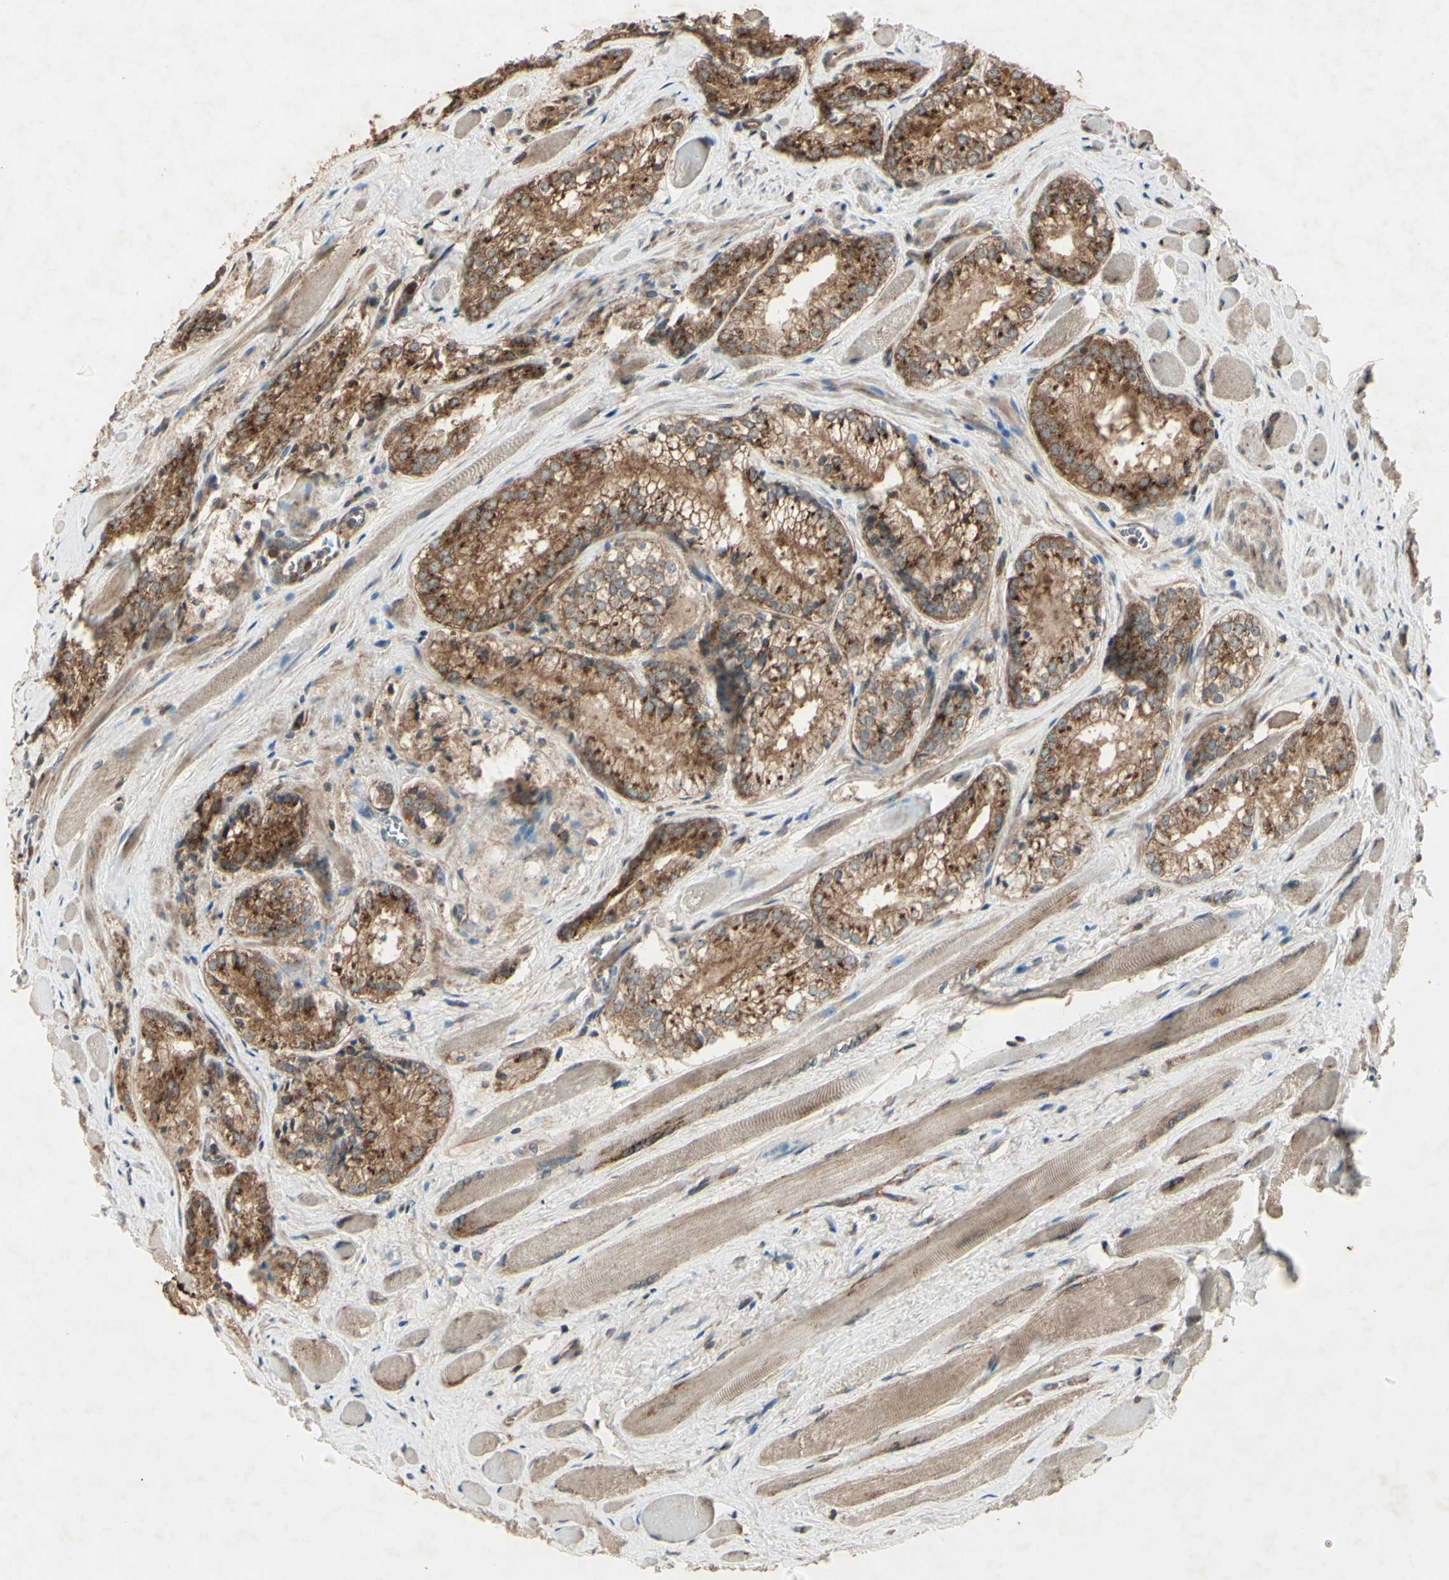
{"staining": {"intensity": "strong", "quantity": ">75%", "location": "cytoplasmic/membranous"}, "tissue": "prostate cancer", "cell_type": "Tumor cells", "image_type": "cancer", "snomed": [{"axis": "morphology", "description": "Adenocarcinoma, Low grade"}, {"axis": "topography", "description": "Prostate"}], "caption": "Brown immunohistochemical staining in low-grade adenocarcinoma (prostate) reveals strong cytoplasmic/membranous expression in approximately >75% of tumor cells. The staining is performed using DAB (3,3'-diaminobenzidine) brown chromogen to label protein expression. The nuclei are counter-stained blue using hematoxylin.", "gene": "AP1G1", "patient": {"sex": "male", "age": 60}}